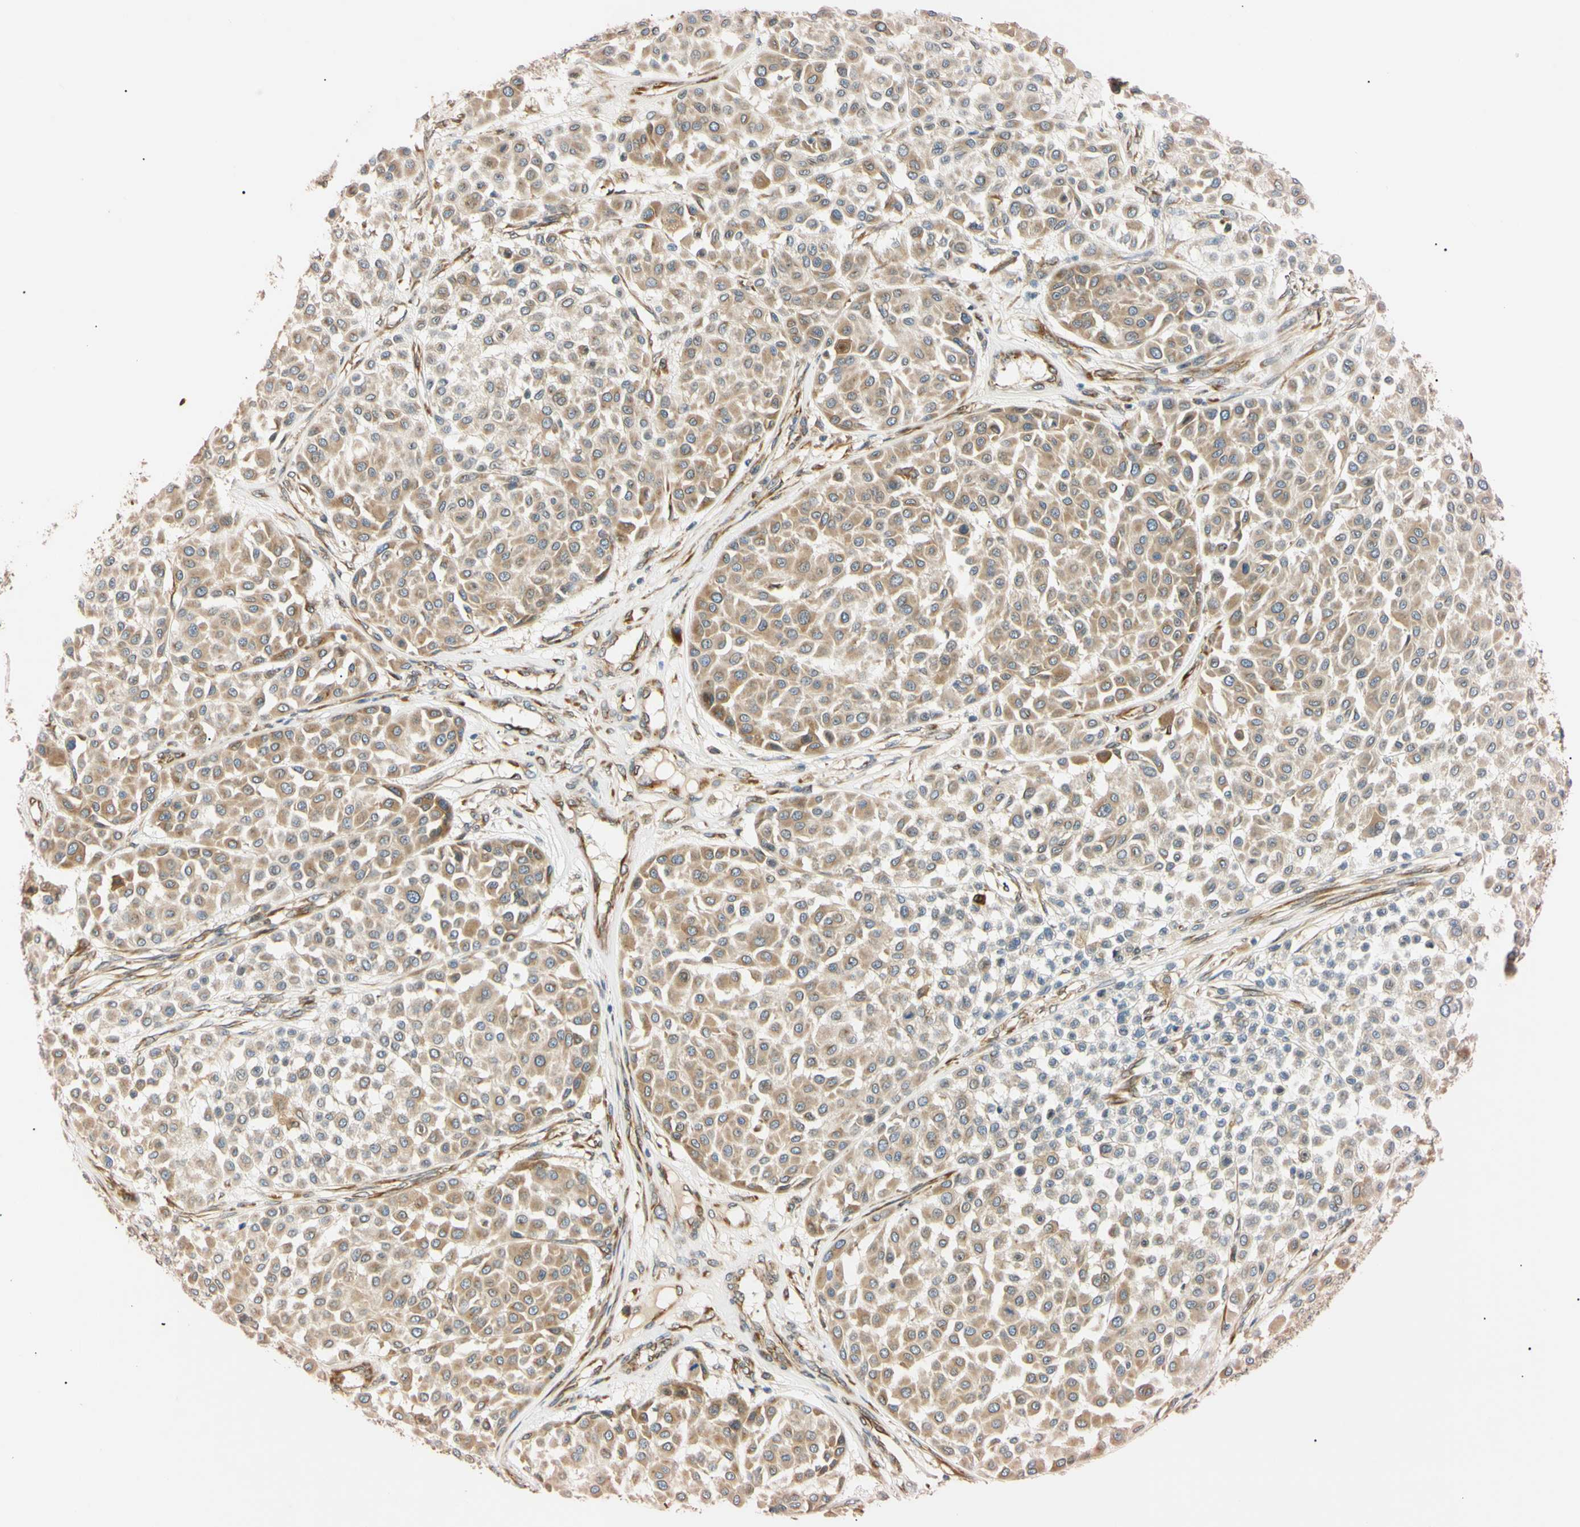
{"staining": {"intensity": "weak", "quantity": "25%-75%", "location": "cytoplasmic/membranous"}, "tissue": "melanoma", "cell_type": "Tumor cells", "image_type": "cancer", "snomed": [{"axis": "morphology", "description": "Malignant melanoma, Metastatic site"}, {"axis": "topography", "description": "Soft tissue"}], "caption": "Malignant melanoma (metastatic site) was stained to show a protein in brown. There is low levels of weak cytoplasmic/membranous staining in approximately 25%-75% of tumor cells.", "gene": "IER3IP1", "patient": {"sex": "male", "age": 41}}